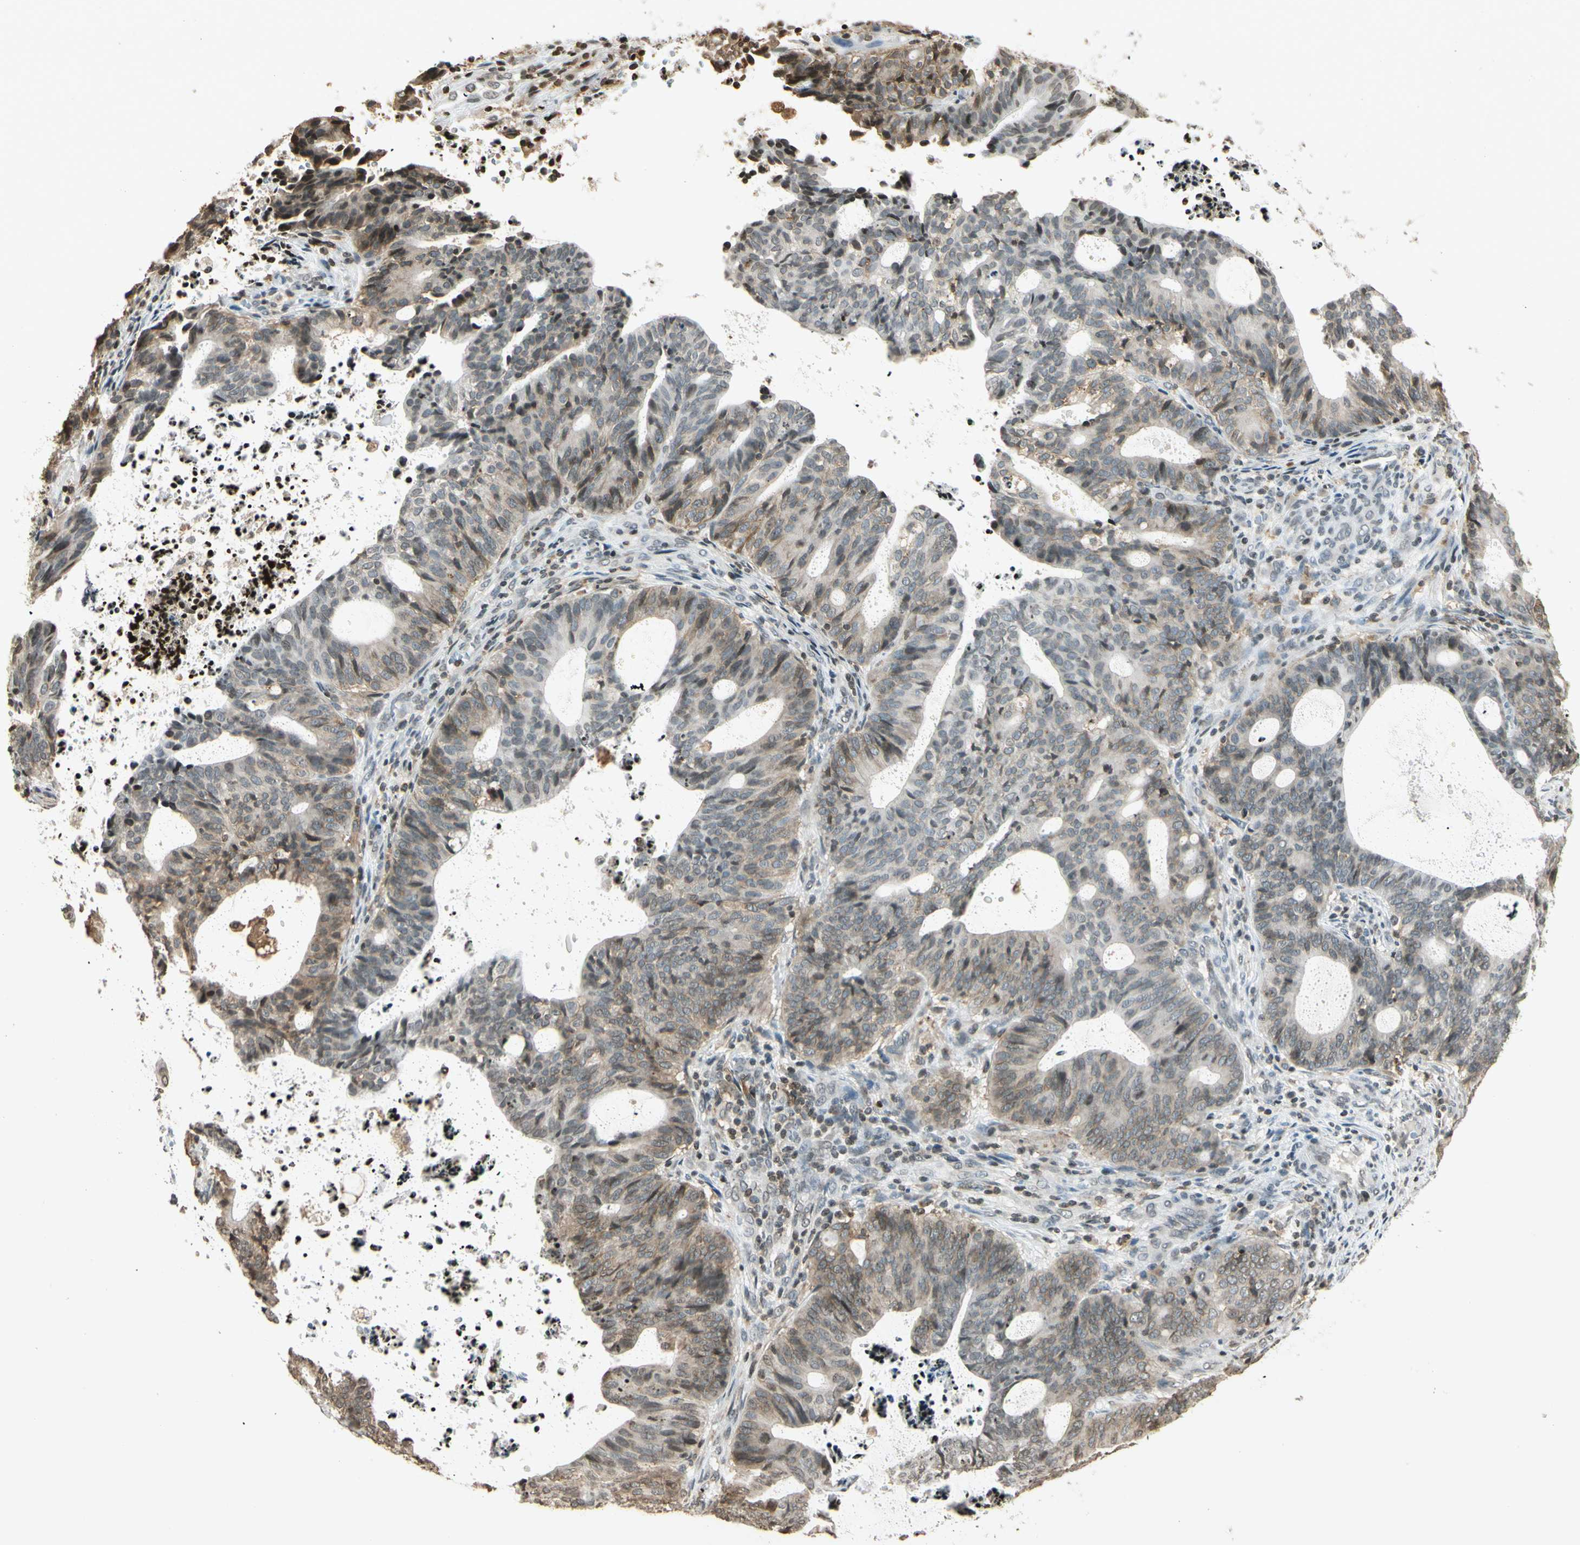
{"staining": {"intensity": "weak", "quantity": "25%-75%", "location": "cytoplasmic/membranous,nuclear"}, "tissue": "endometrial cancer", "cell_type": "Tumor cells", "image_type": "cancer", "snomed": [{"axis": "morphology", "description": "Adenocarcinoma, NOS"}, {"axis": "topography", "description": "Uterus"}], "caption": "About 25%-75% of tumor cells in human endometrial cancer (adenocarcinoma) display weak cytoplasmic/membranous and nuclear protein expression as visualized by brown immunohistochemical staining.", "gene": "FER", "patient": {"sex": "female", "age": 83}}